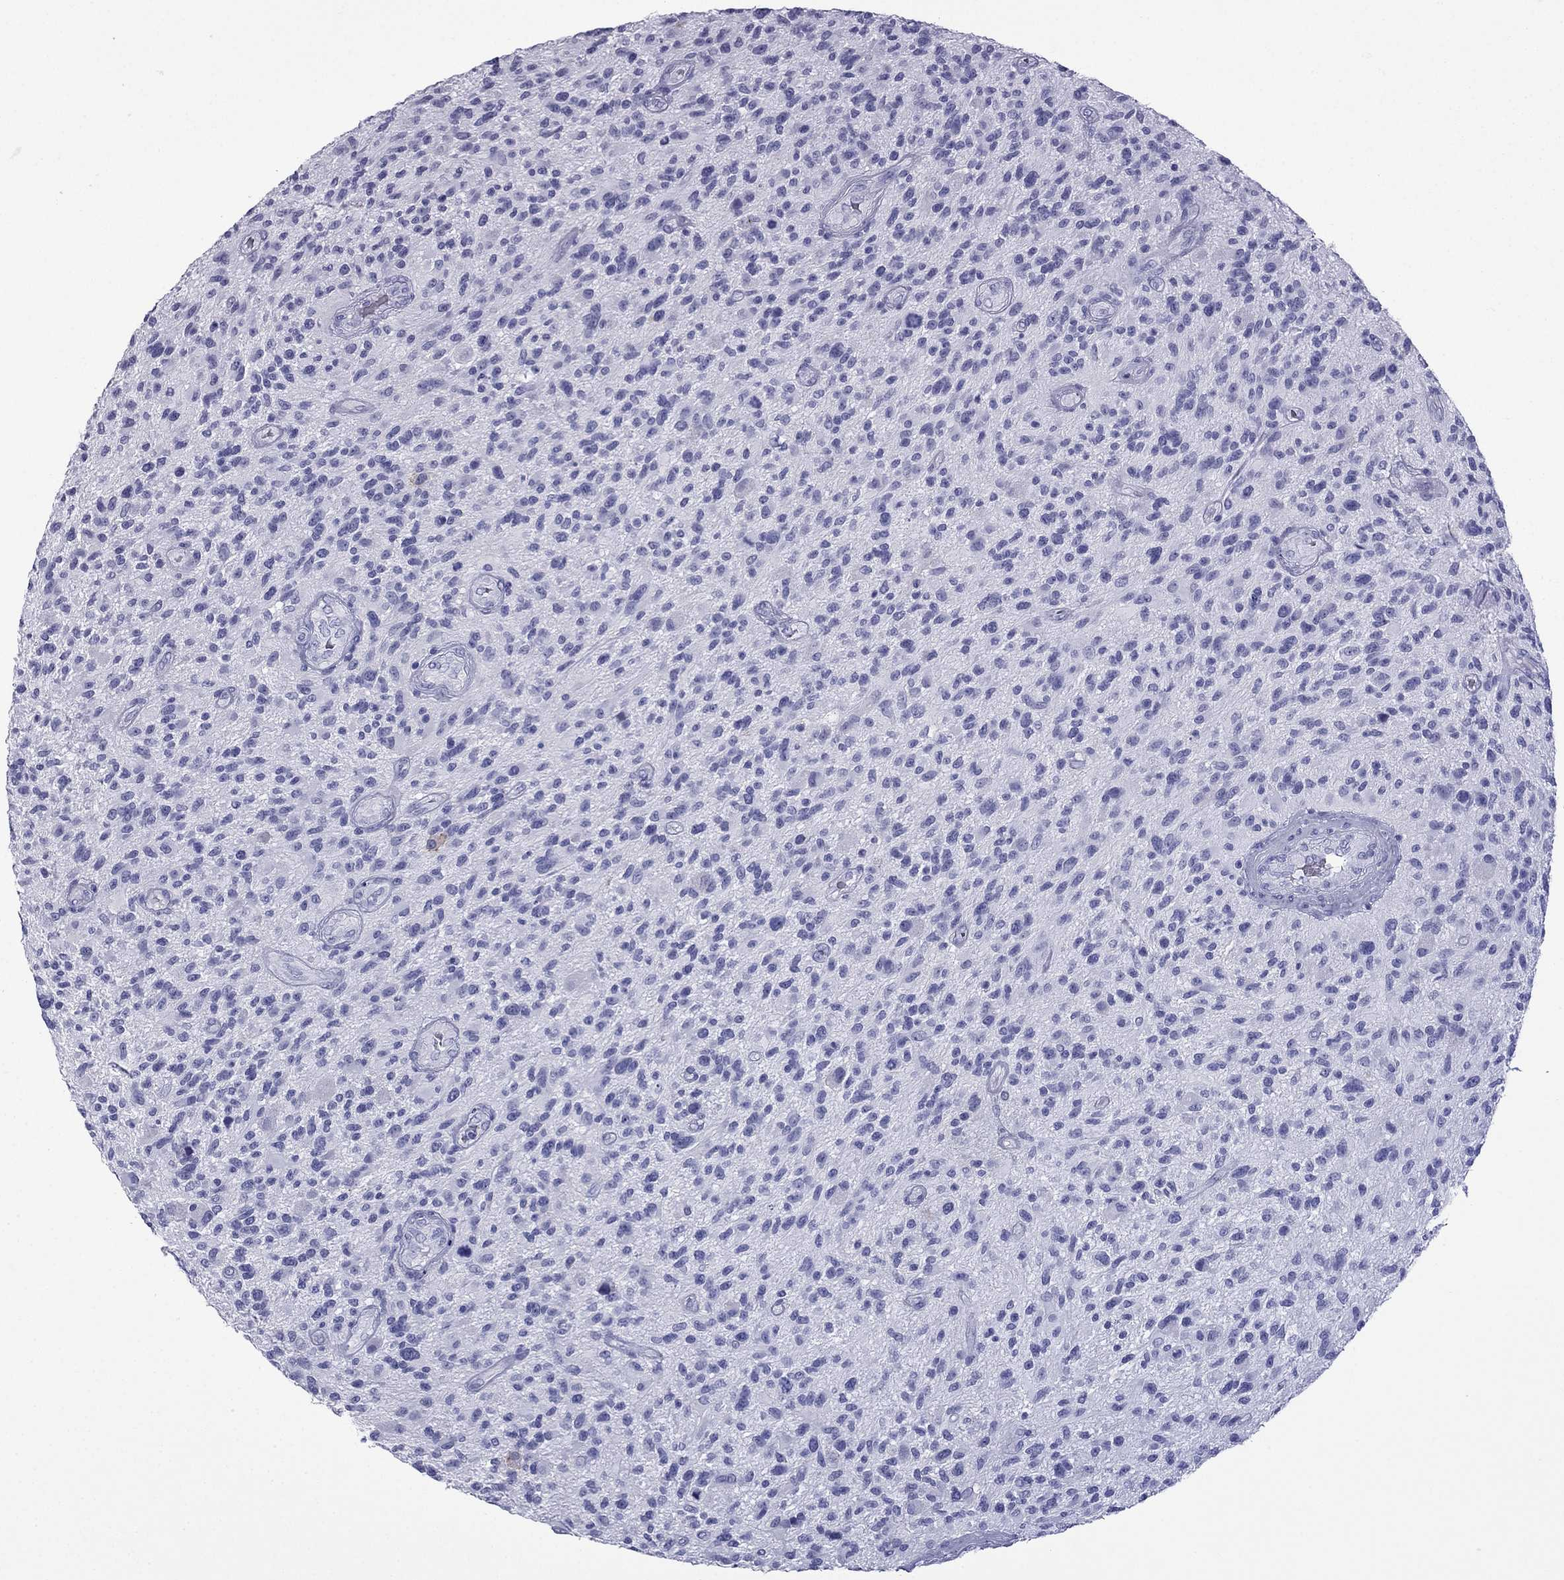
{"staining": {"intensity": "negative", "quantity": "none", "location": "none"}, "tissue": "glioma", "cell_type": "Tumor cells", "image_type": "cancer", "snomed": [{"axis": "morphology", "description": "Glioma, malignant, High grade"}, {"axis": "topography", "description": "Brain"}], "caption": "An image of malignant glioma (high-grade) stained for a protein demonstrates no brown staining in tumor cells.", "gene": "GJA8", "patient": {"sex": "male", "age": 47}}